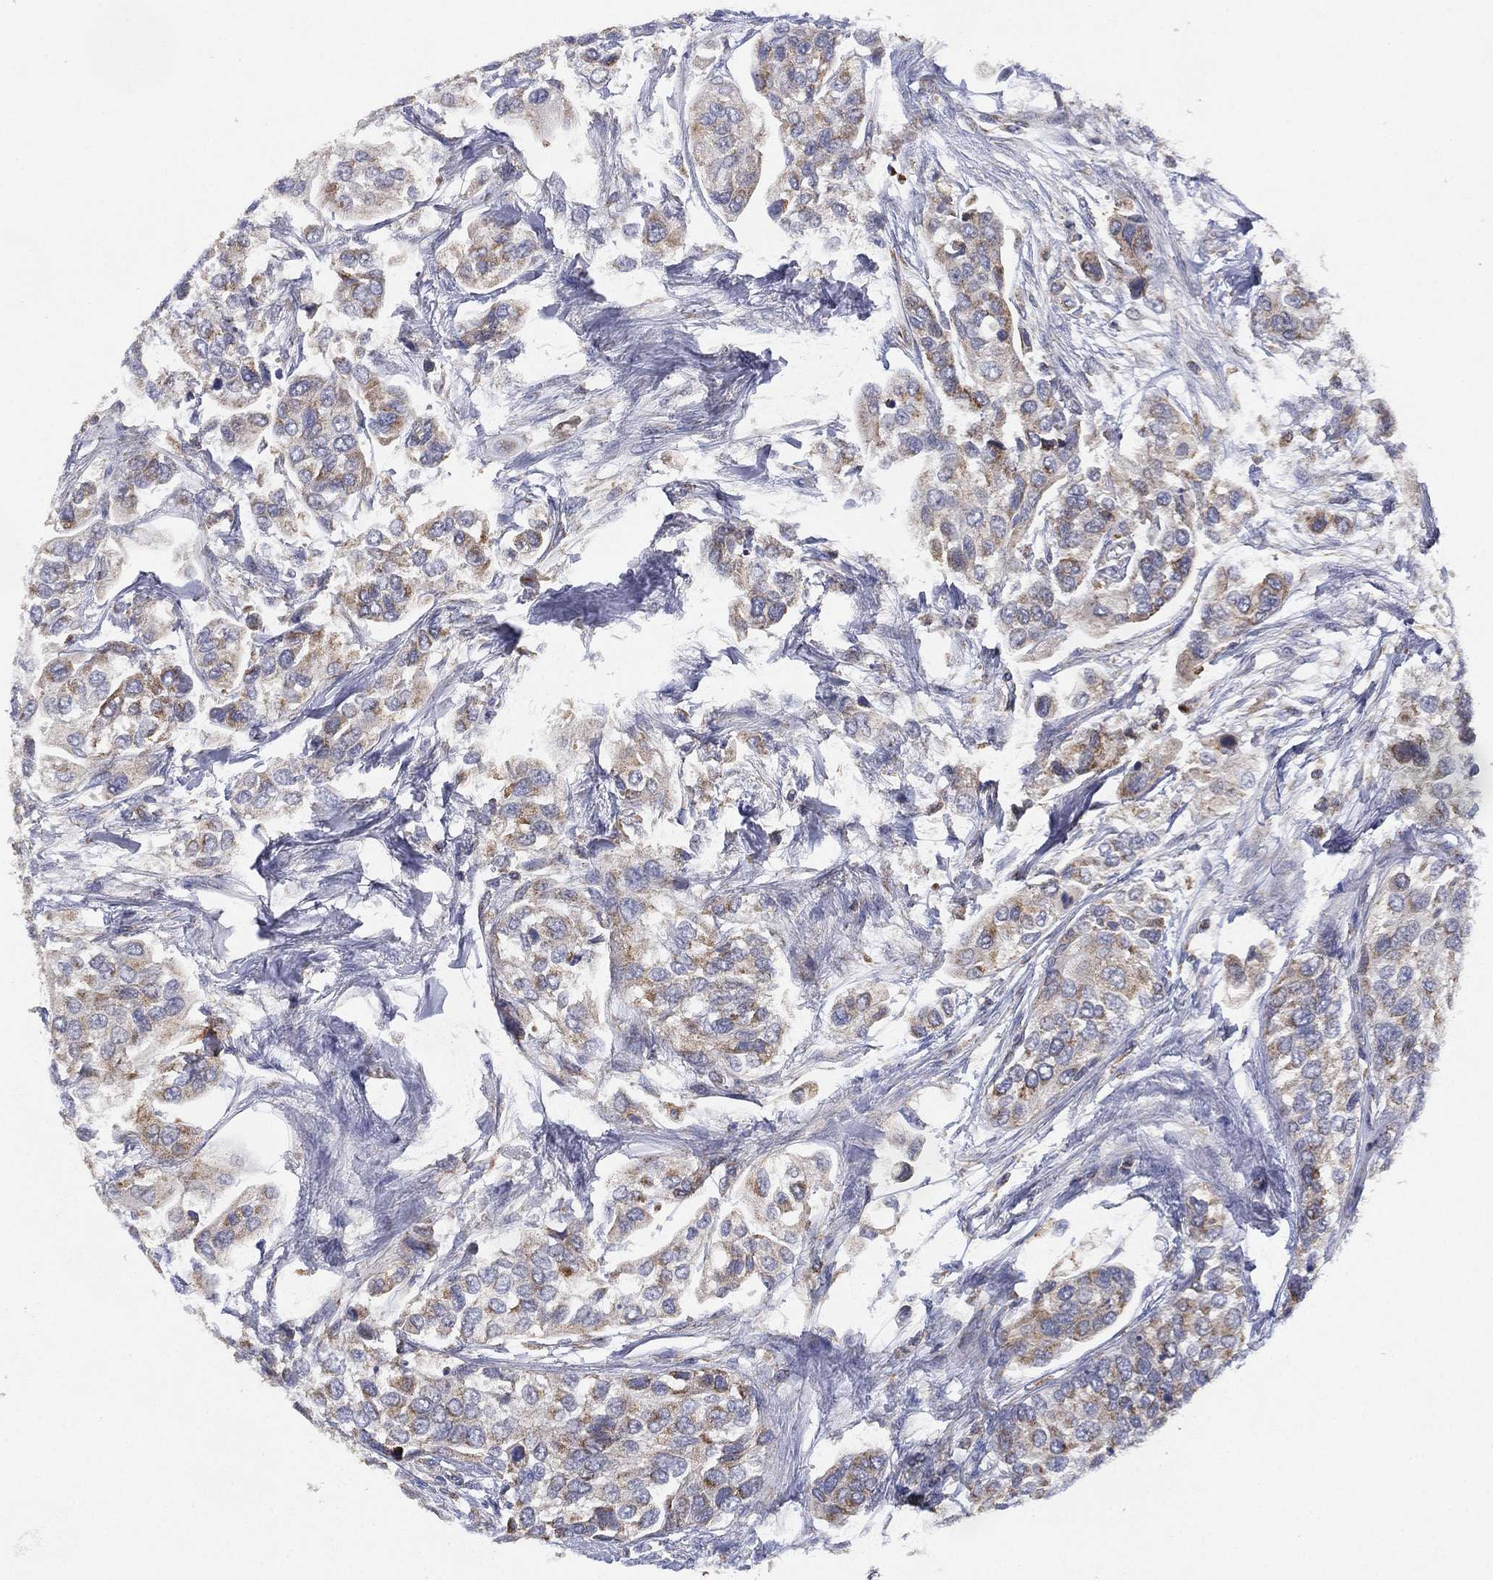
{"staining": {"intensity": "weak", "quantity": "25%-75%", "location": "cytoplasmic/membranous"}, "tissue": "urothelial cancer", "cell_type": "Tumor cells", "image_type": "cancer", "snomed": [{"axis": "morphology", "description": "Urothelial carcinoma, High grade"}, {"axis": "topography", "description": "Urinary bladder"}], "caption": "This histopathology image reveals urothelial cancer stained with immunohistochemistry to label a protein in brown. The cytoplasmic/membranous of tumor cells show weak positivity for the protein. Nuclei are counter-stained blue.", "gene": "PPP2R5A", "patient": {"sex": "male", "age": 77}}